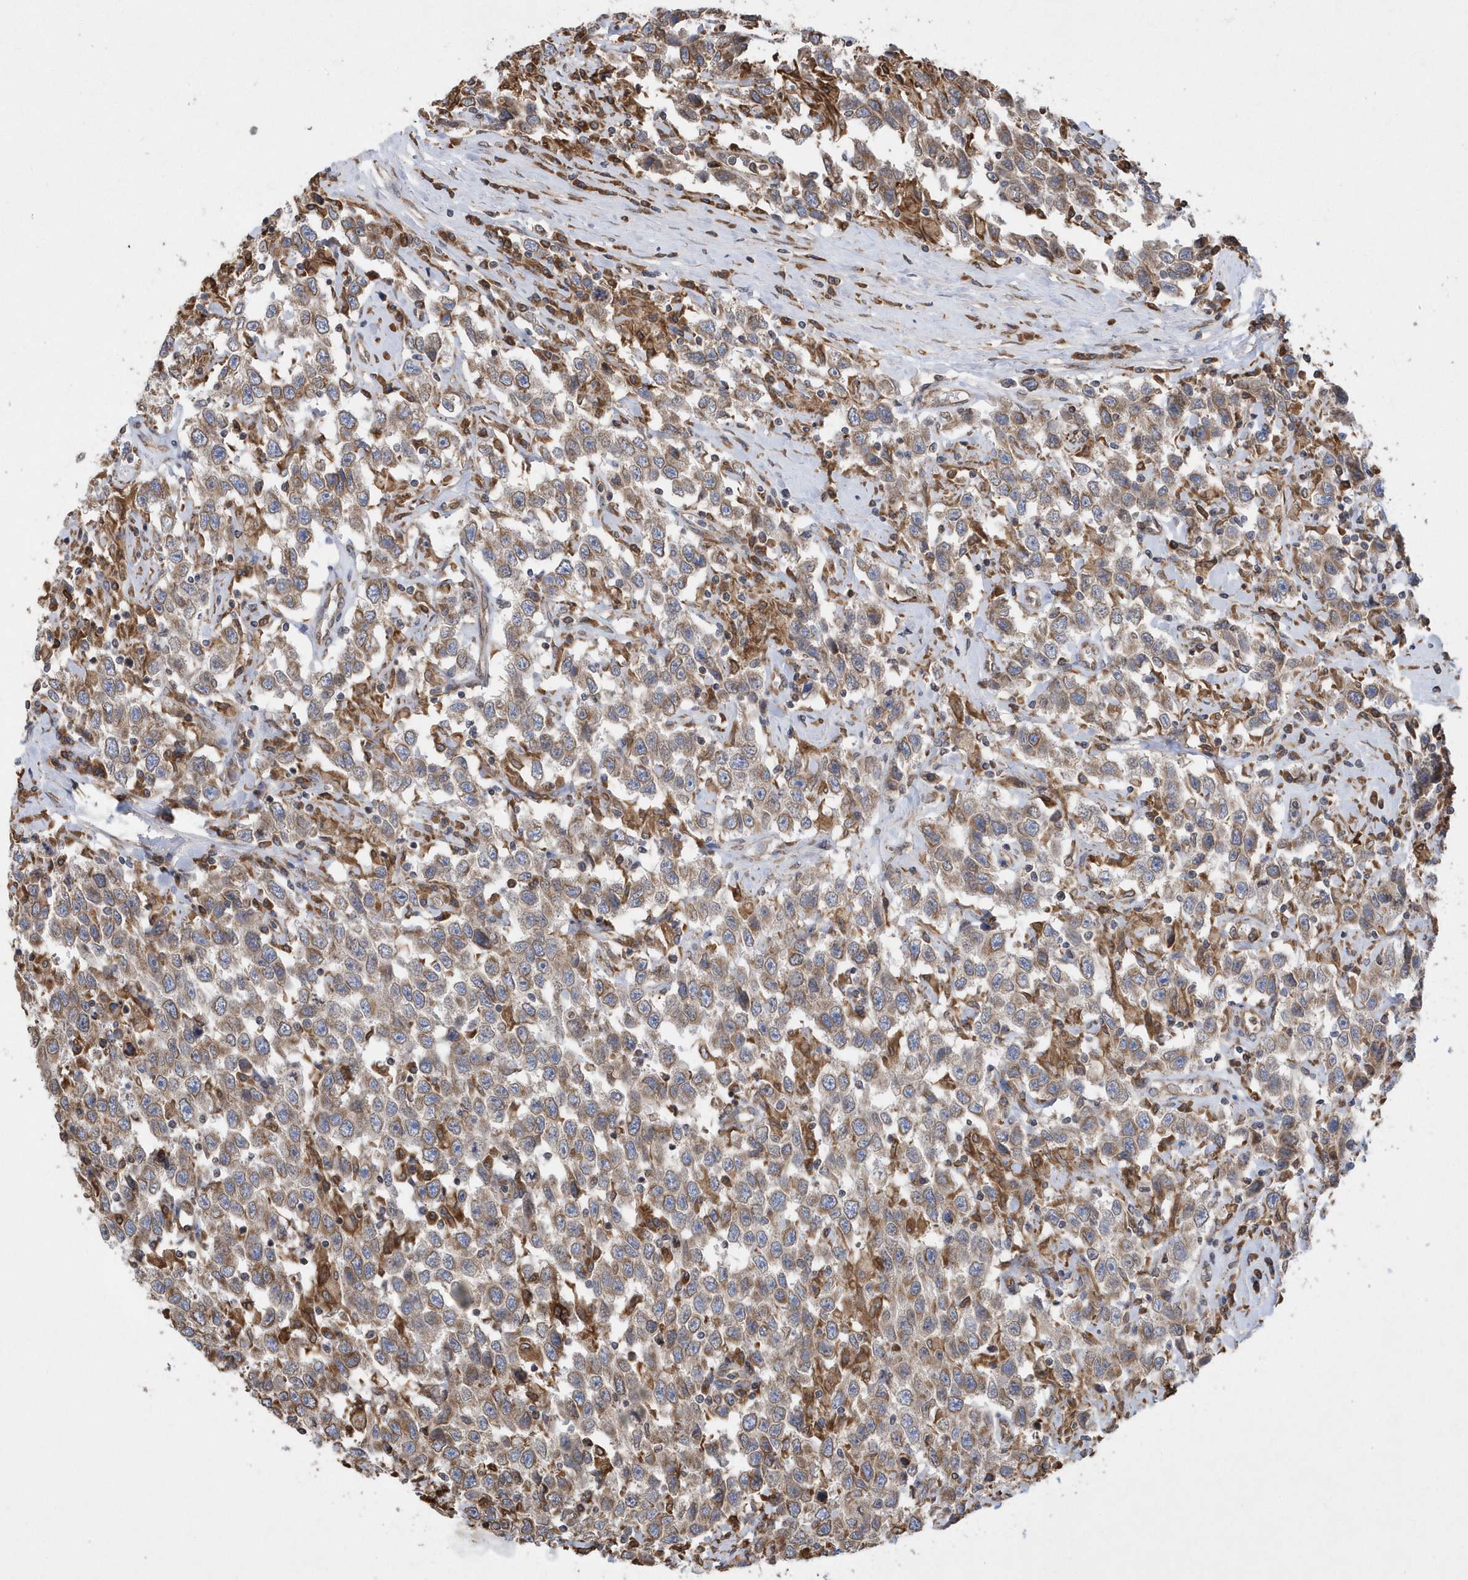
{"staining": {"intensity": "moderate", "quantity": ">75%", "location": "cytoplasmic/membranous"}, "tissue": "testis cancer", "cell_type": "Tumor cells", "image_type": "cancer", "snomed": [{"axis": "morphology", "description": "Seminoma, NOS"}, {"axis": "topography", "description": "Testis"}], "caption": "DAB (3,3'-diaminobenzidine) immunohistochemical staining of human testis cancer demonstrates moderate cytoplasmic/membranous protein positivity in about >75% of tumor cells.", "gene": "VAMP7", "patient": {"sex": "male", "age": 41}}